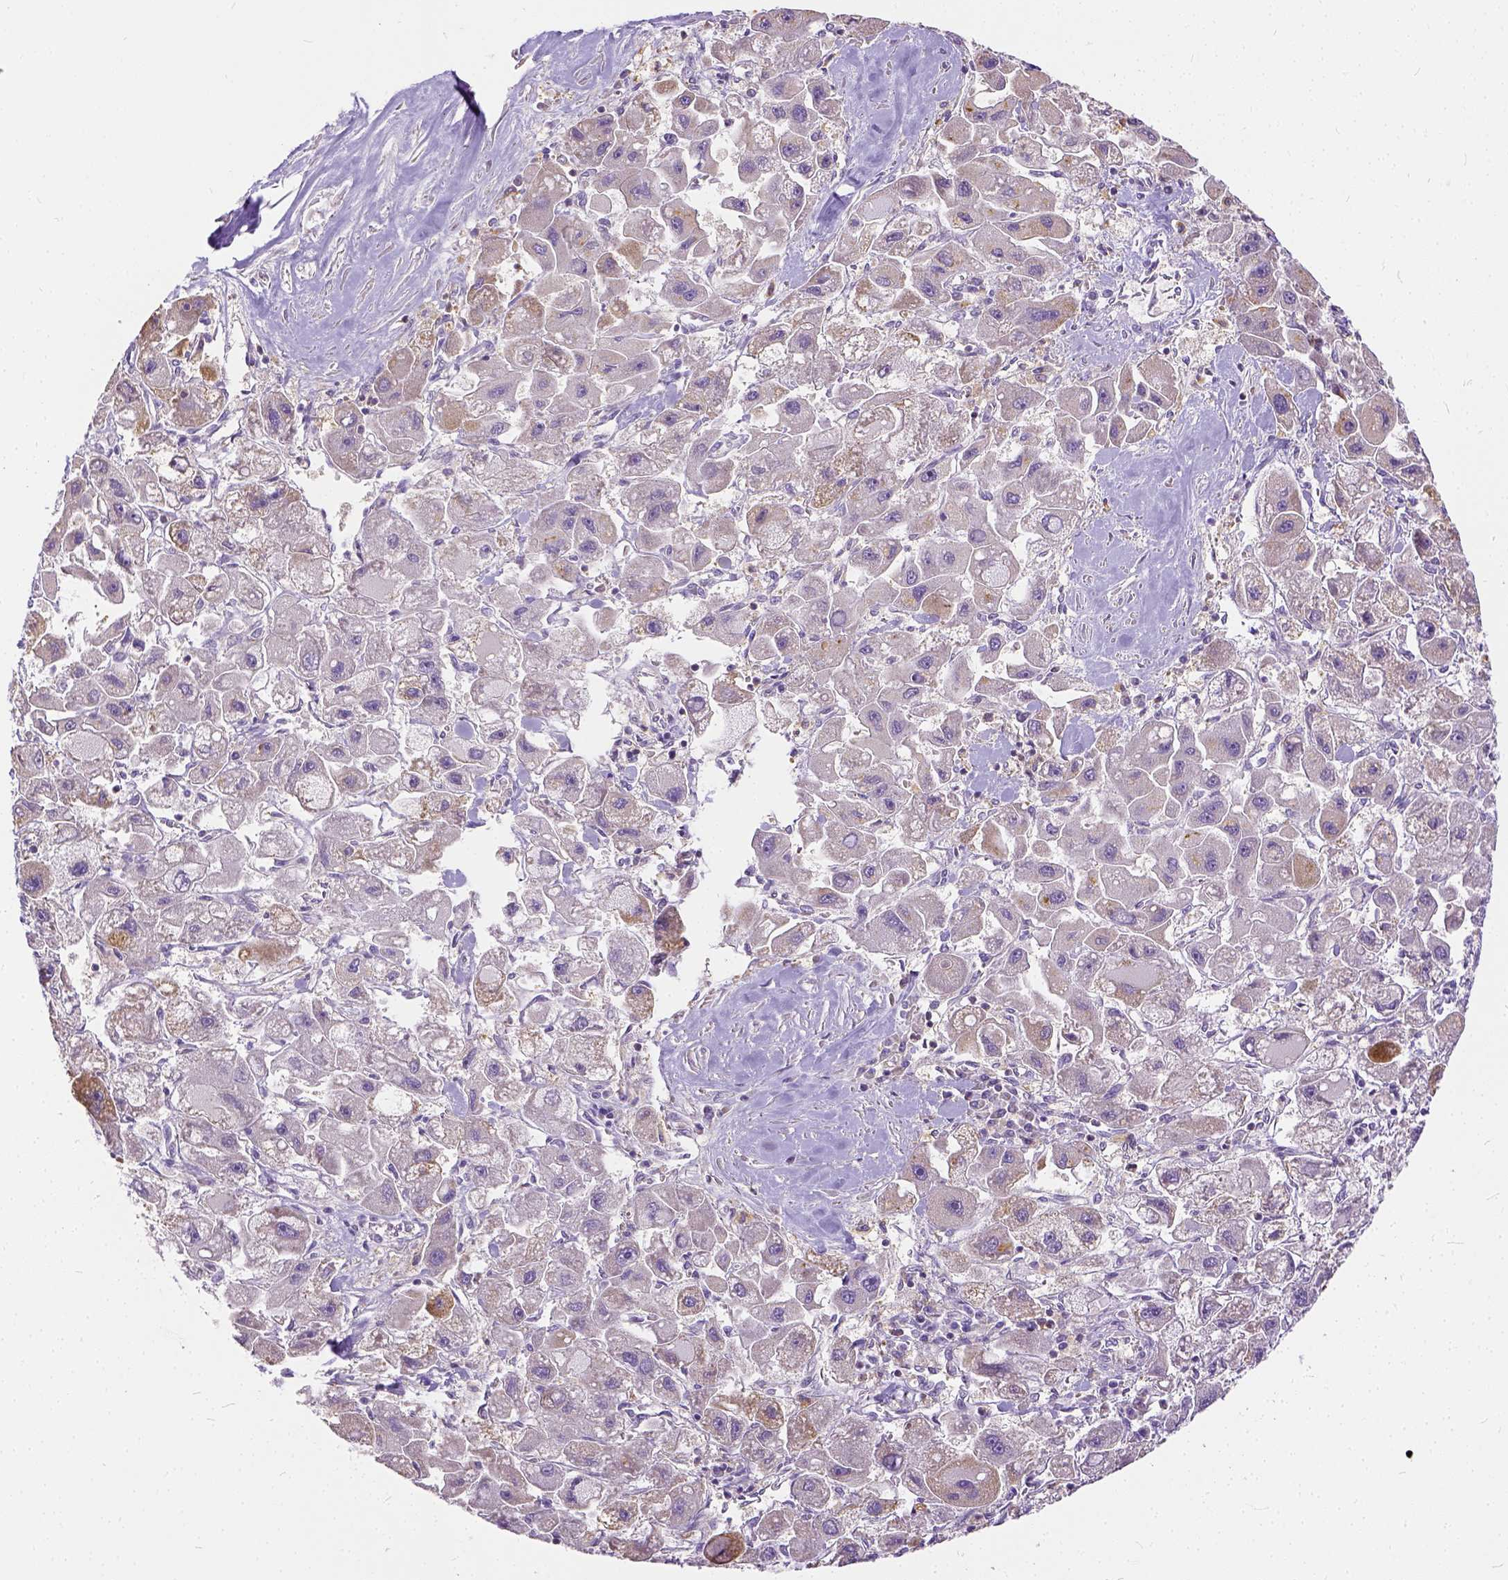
{"staining": {"intensity": "negative", "quantity": "none", "location": "none"}, "tissue": "liver cancer", "cell_type": "Tumor cells", "image_type": "cancer", "snomed": [{"axis": "morphology", "description": "Carcinoma, Hepatocellular, NOS"}, {"axis": "topography", "description": "Liver"}], "caption": "Liver cancer stained for a protein using immunohistochemistry shows no staining tumor cells.", "gene": "CADM4", "patient": {"sex": "male", "age": 24}}